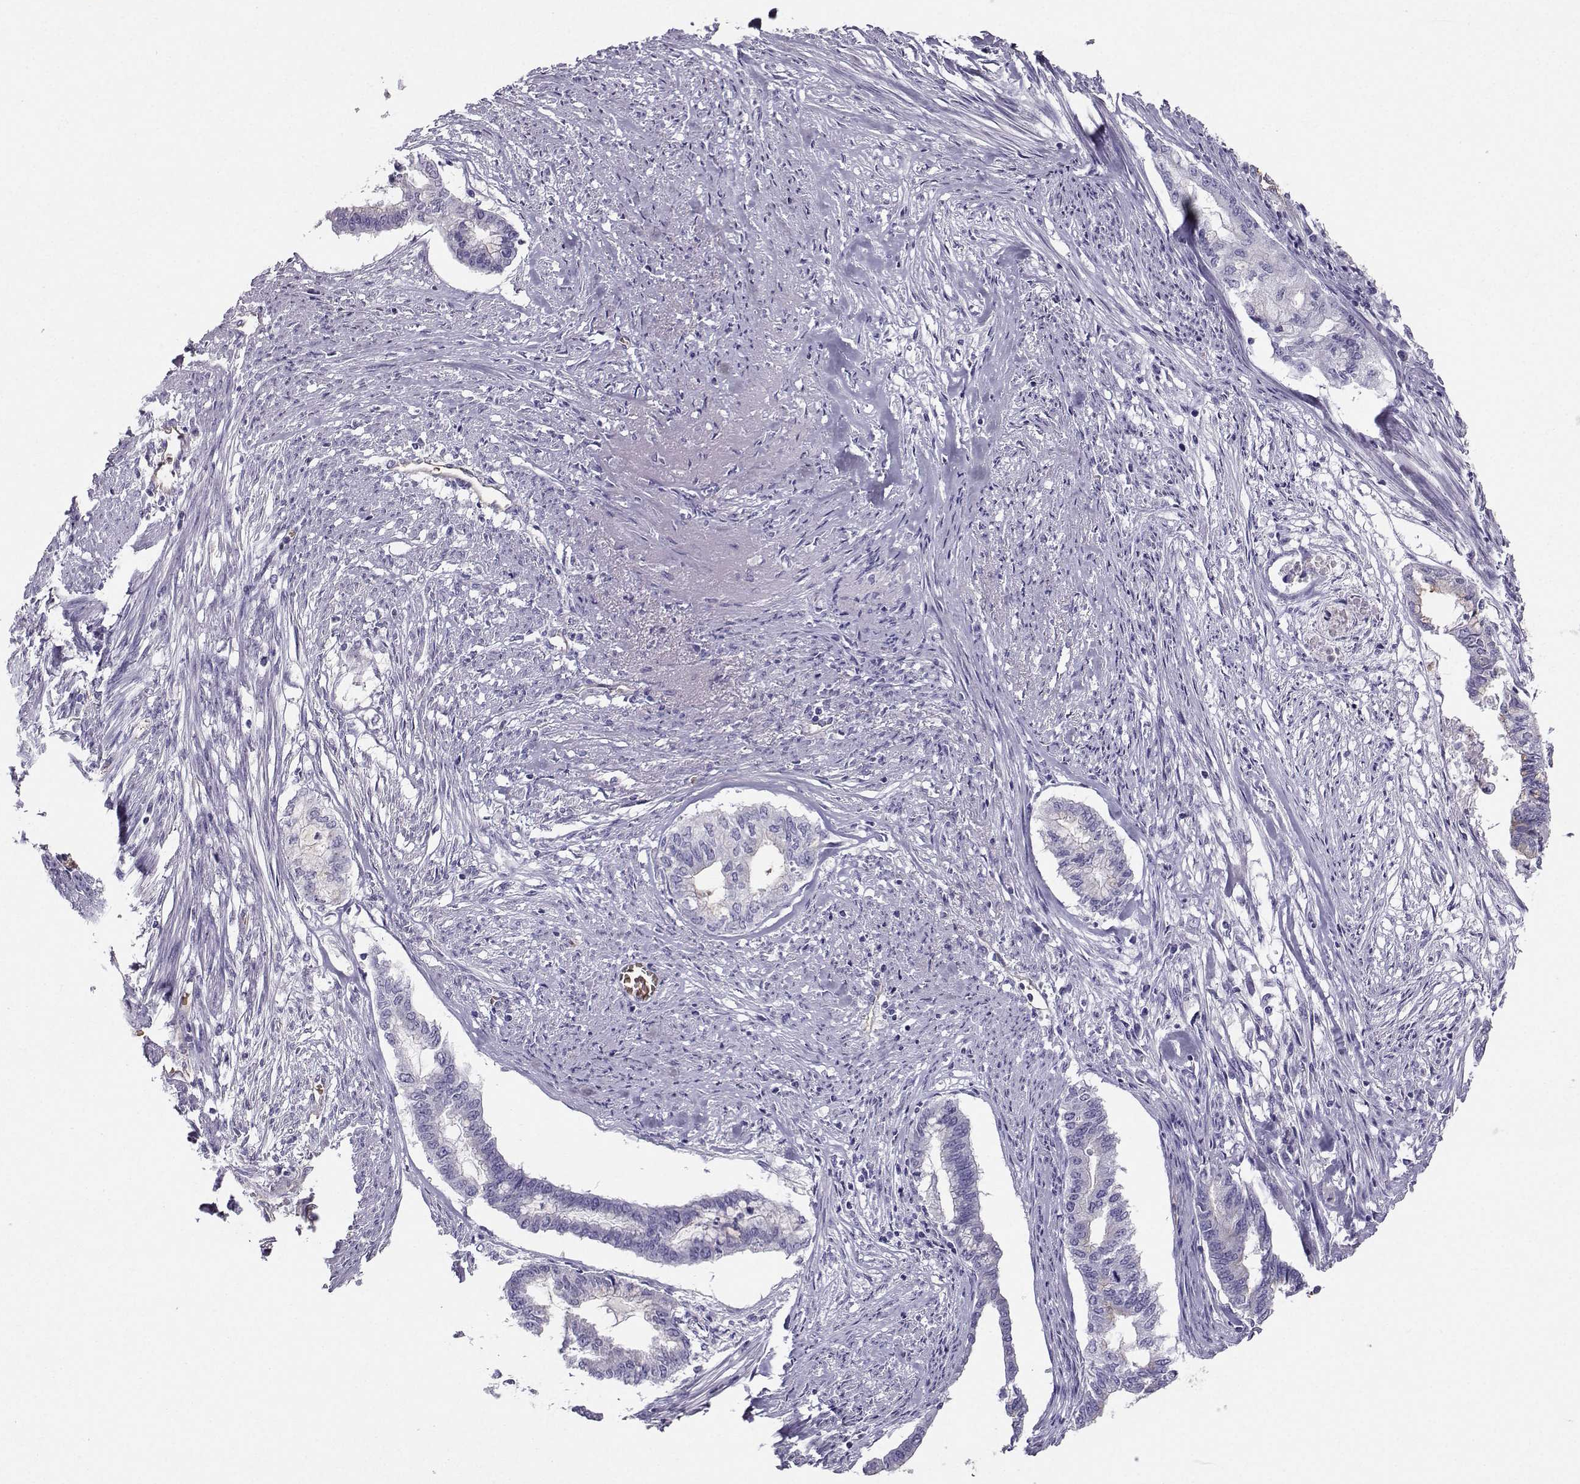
{"staining": {"intensity": "moderate", "quantity": "<25%", "location": "cytoplasmic/membranous"}, "tissue": "endometrial cancer", "cell_type": "Tumor cells", "image_type": "cancer", "snomed": [{"axis": "morphology", "description": "Adenocarcinoma, NOS"}, {"axis": "topography", "description": "Endometrium"}], "caption": "IHC histopathology image of neoplastic tissue: endometrial cancer (adenocarcinoma) stained using IHC exhibits low levels of moderate protein expression localized specifically in the cytoplasmic/membranous of tumor cells, appearing as a cytoplasmic/membranous brown color.", "gene": "CLUL1", "patient": {"sex": "female", "age": 79}}